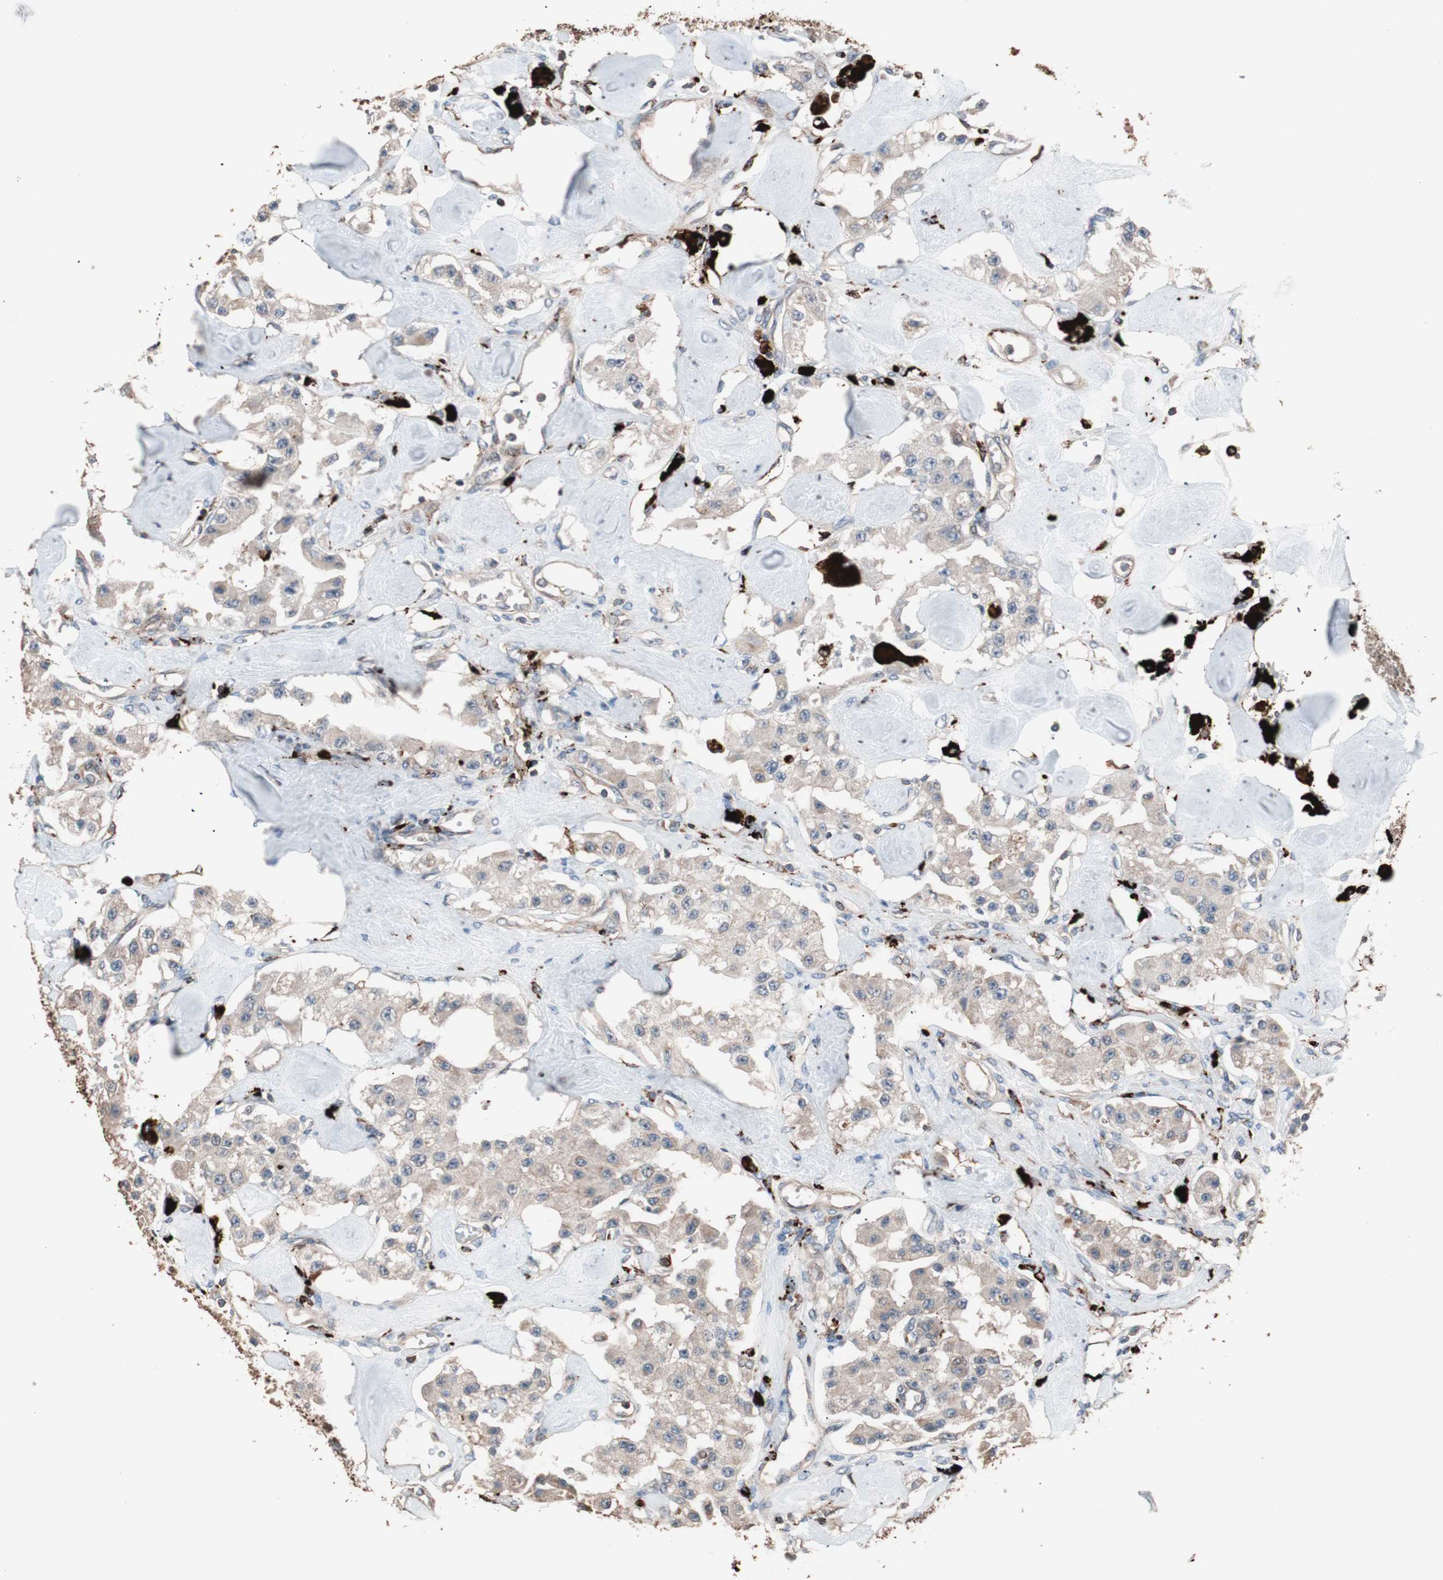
{"staining": {"intensity": "weak", "quantity": "25%-75%", "location": "cytoplasmic/membranous"}, "tissue": "carcinoid", "cell_type": "Tumor cells", "image_type": "cancer", "snomed": [{"axis": "morphology", "description": "Carcinoid, malignant, NOS"}, {"axis": "topography", "description": "Pancreas"}], "caption": "Protein analysis of carcinoid tissue demonstrates weak cytoplasmic/membranous staining in about 25%-75% of tumor cells.", "gene": "CCT3", "patient": {"sex": "male", "age": 41}}